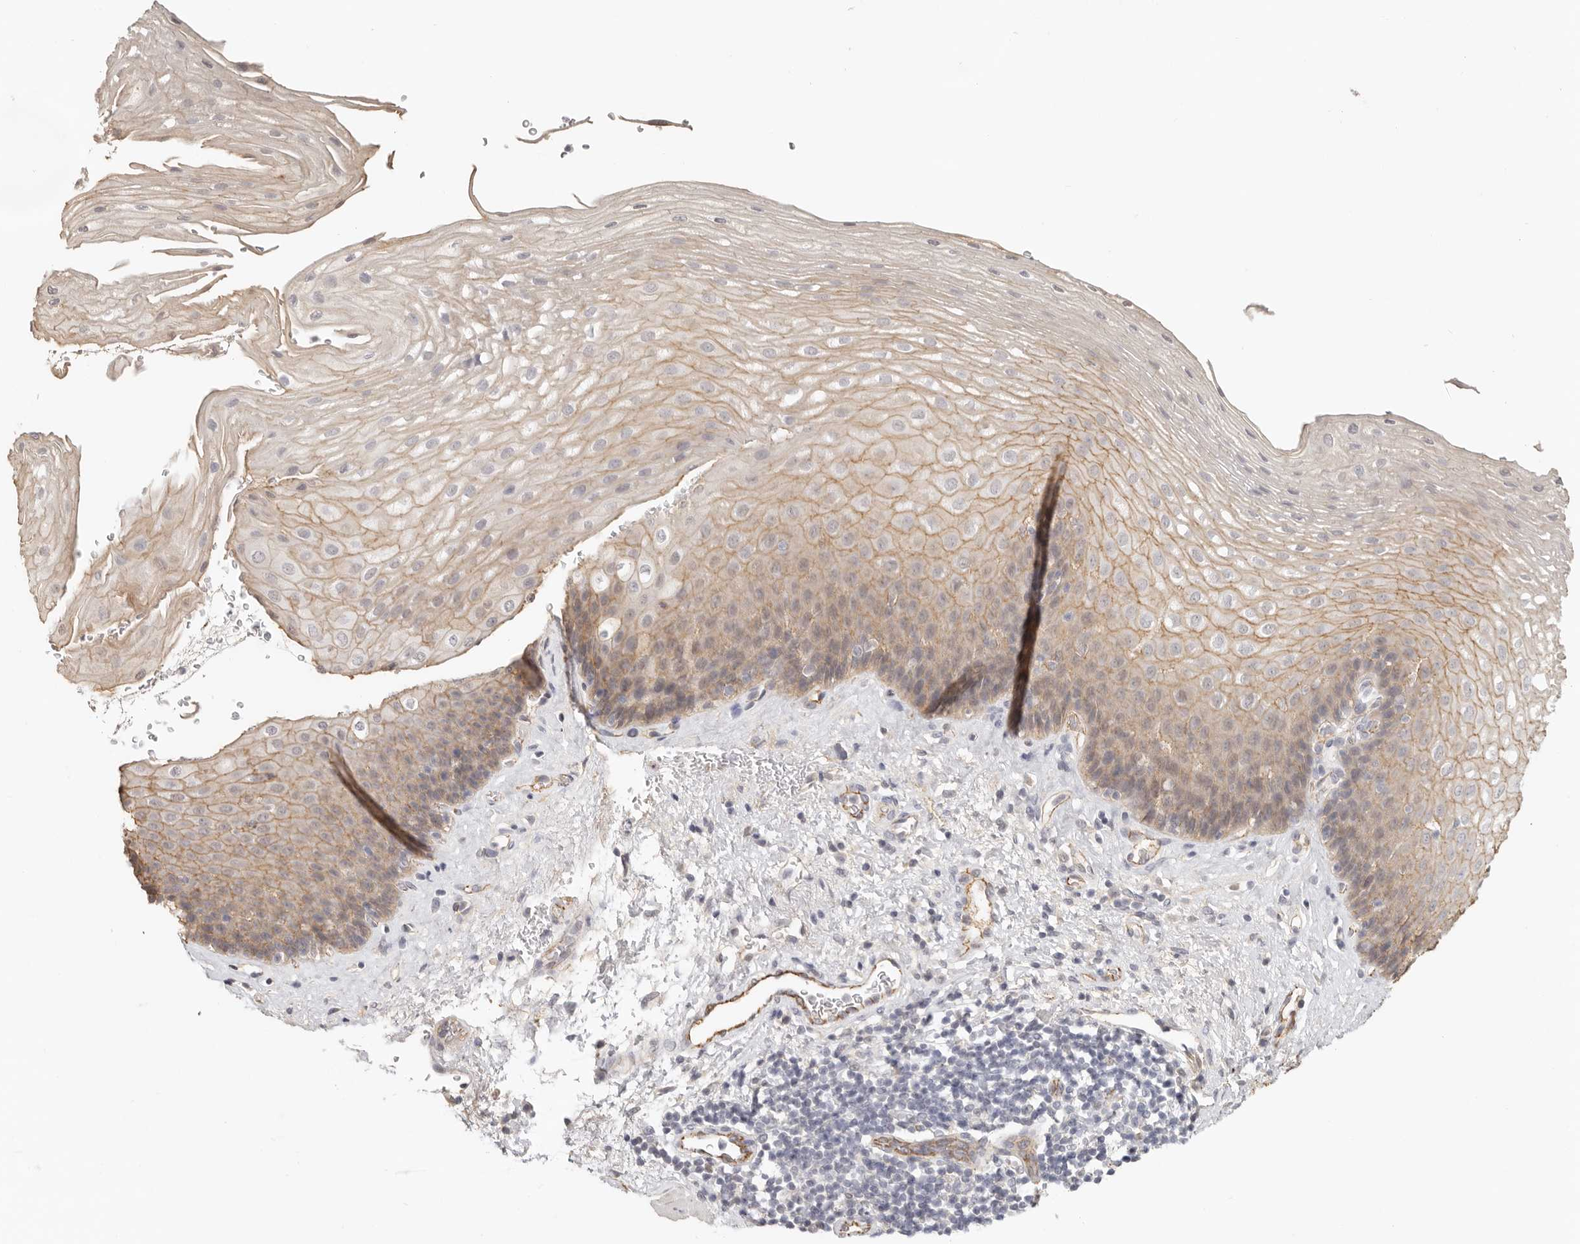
{"staining": {"intensity": "moderate", "quantity": ">75%", "location": "cytoplasmic/membranous"}, "tissue": "esophagus", "cell_type": "Squamous epithelial cells", "image_type": "normal", "snomed": [{"axis": "morphology", "description": "Normal tissue, NOS"}, {"axis": "topography", "description": "Esophagus"}], "caption": "This photomicrograph shows unremarkable esophagus stained with immunohistochemistry to label a protein in brown. The cytoplasmic/membranous of squamous epithelial cells show moderate positivity for the protein. Nuclei are counter-stained blue.", "gene": "ANXA9", "patient": {"sex": "female", "age": 66}}